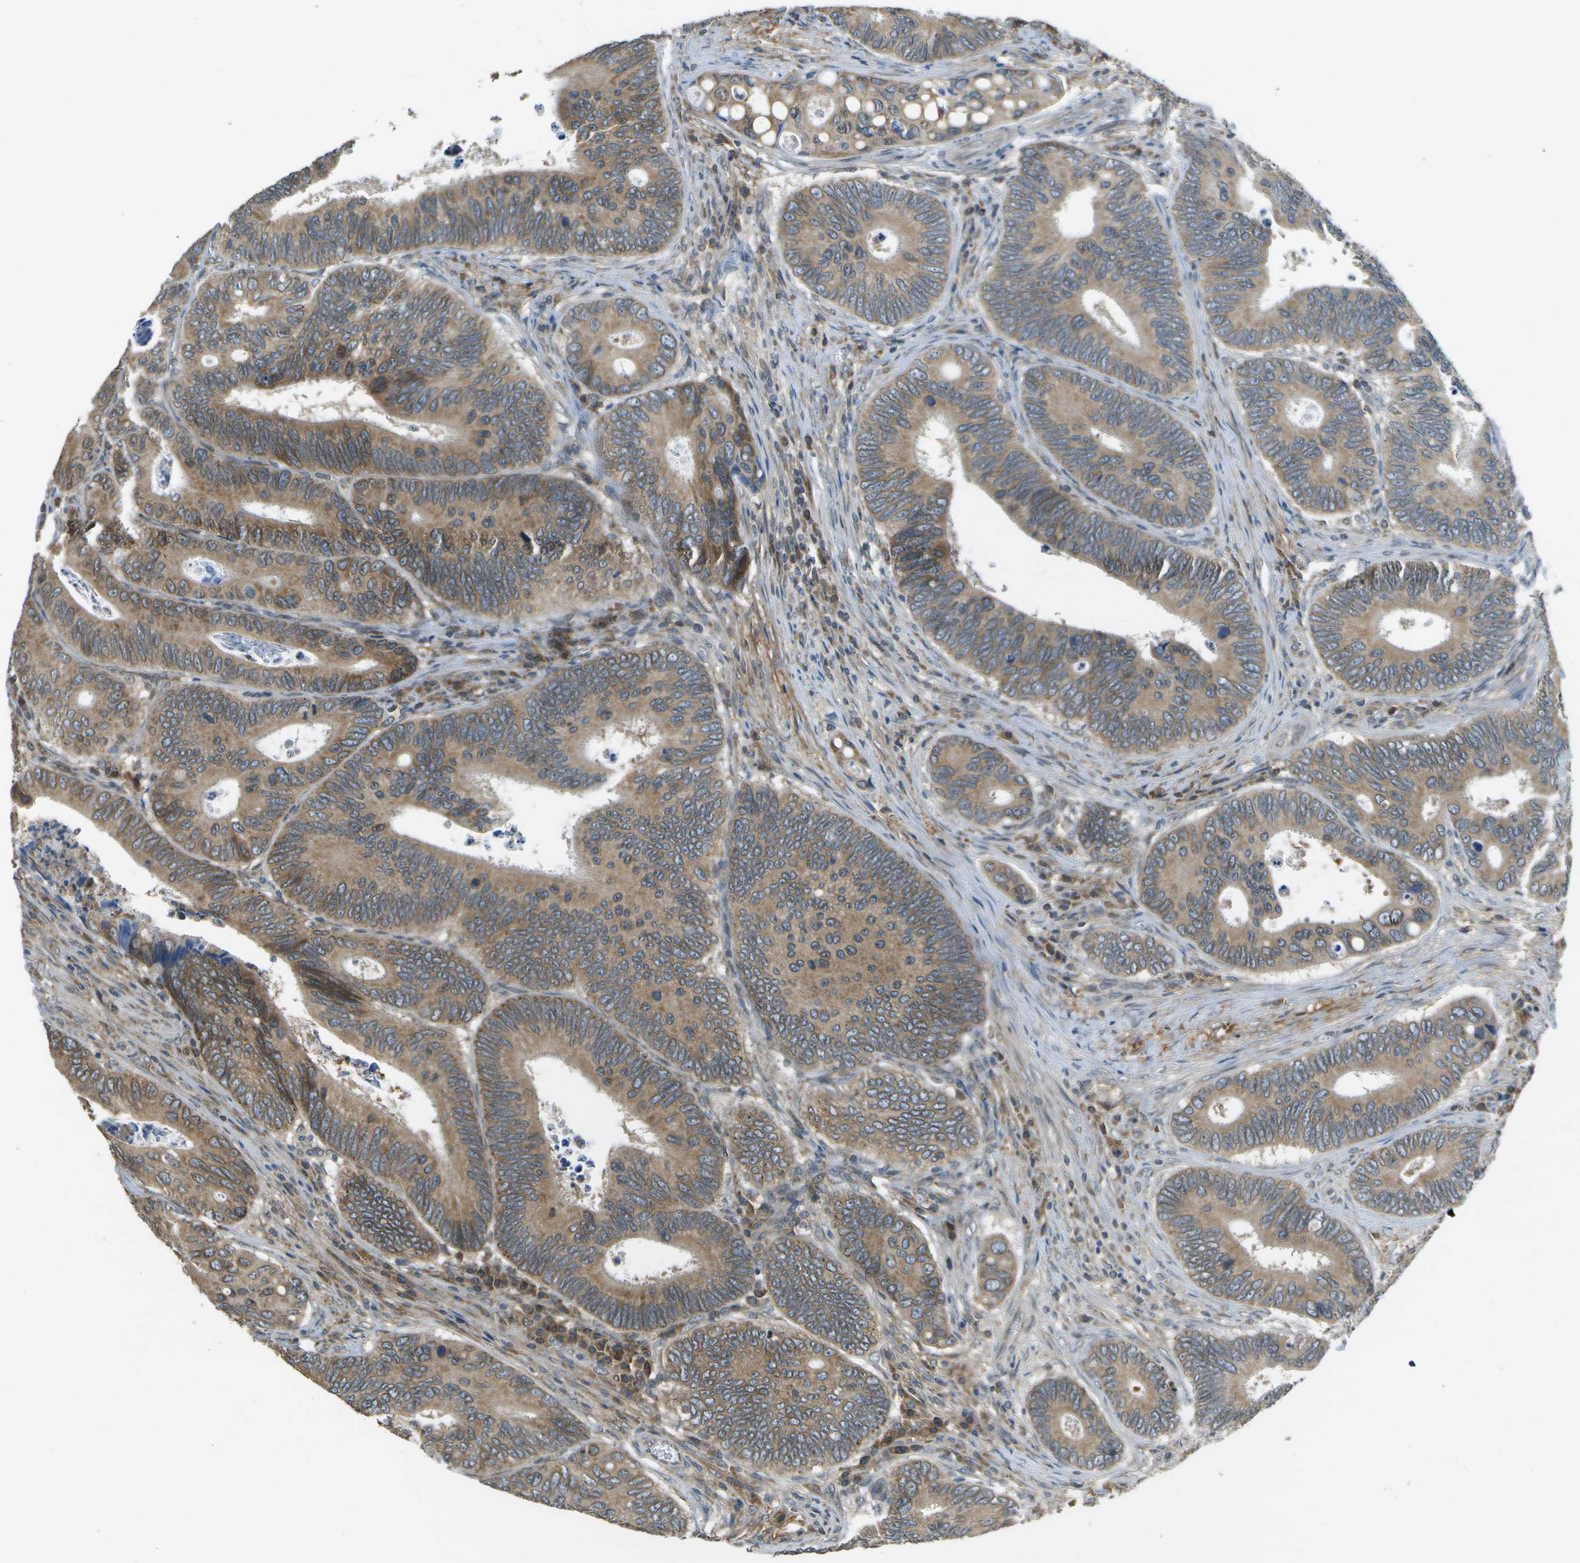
{"staining": {"intensity": "moderate", "quantity": ">75%", "location": "cytoplasmic/membranous"}, "tissue": "colorectal cancer", "cell_type": "Tumor cells", "image_type": "cancer", "snomed": [{"axis": "morphology", "description": "Inflammation, NOS"}, {"axis": "morphology", "description": "Adenocarcinoma, NOS"}, {"axis": "topography", "description": "Colon"}], "caption": "This is an image of immunohistochemistry staining of colorectal adenocarcinoma, which shows moderate staining in the cytoplasmic/membranous of tumor cells.", "gene": "HFE", "patient": {"sex": "male", "age": 72}}